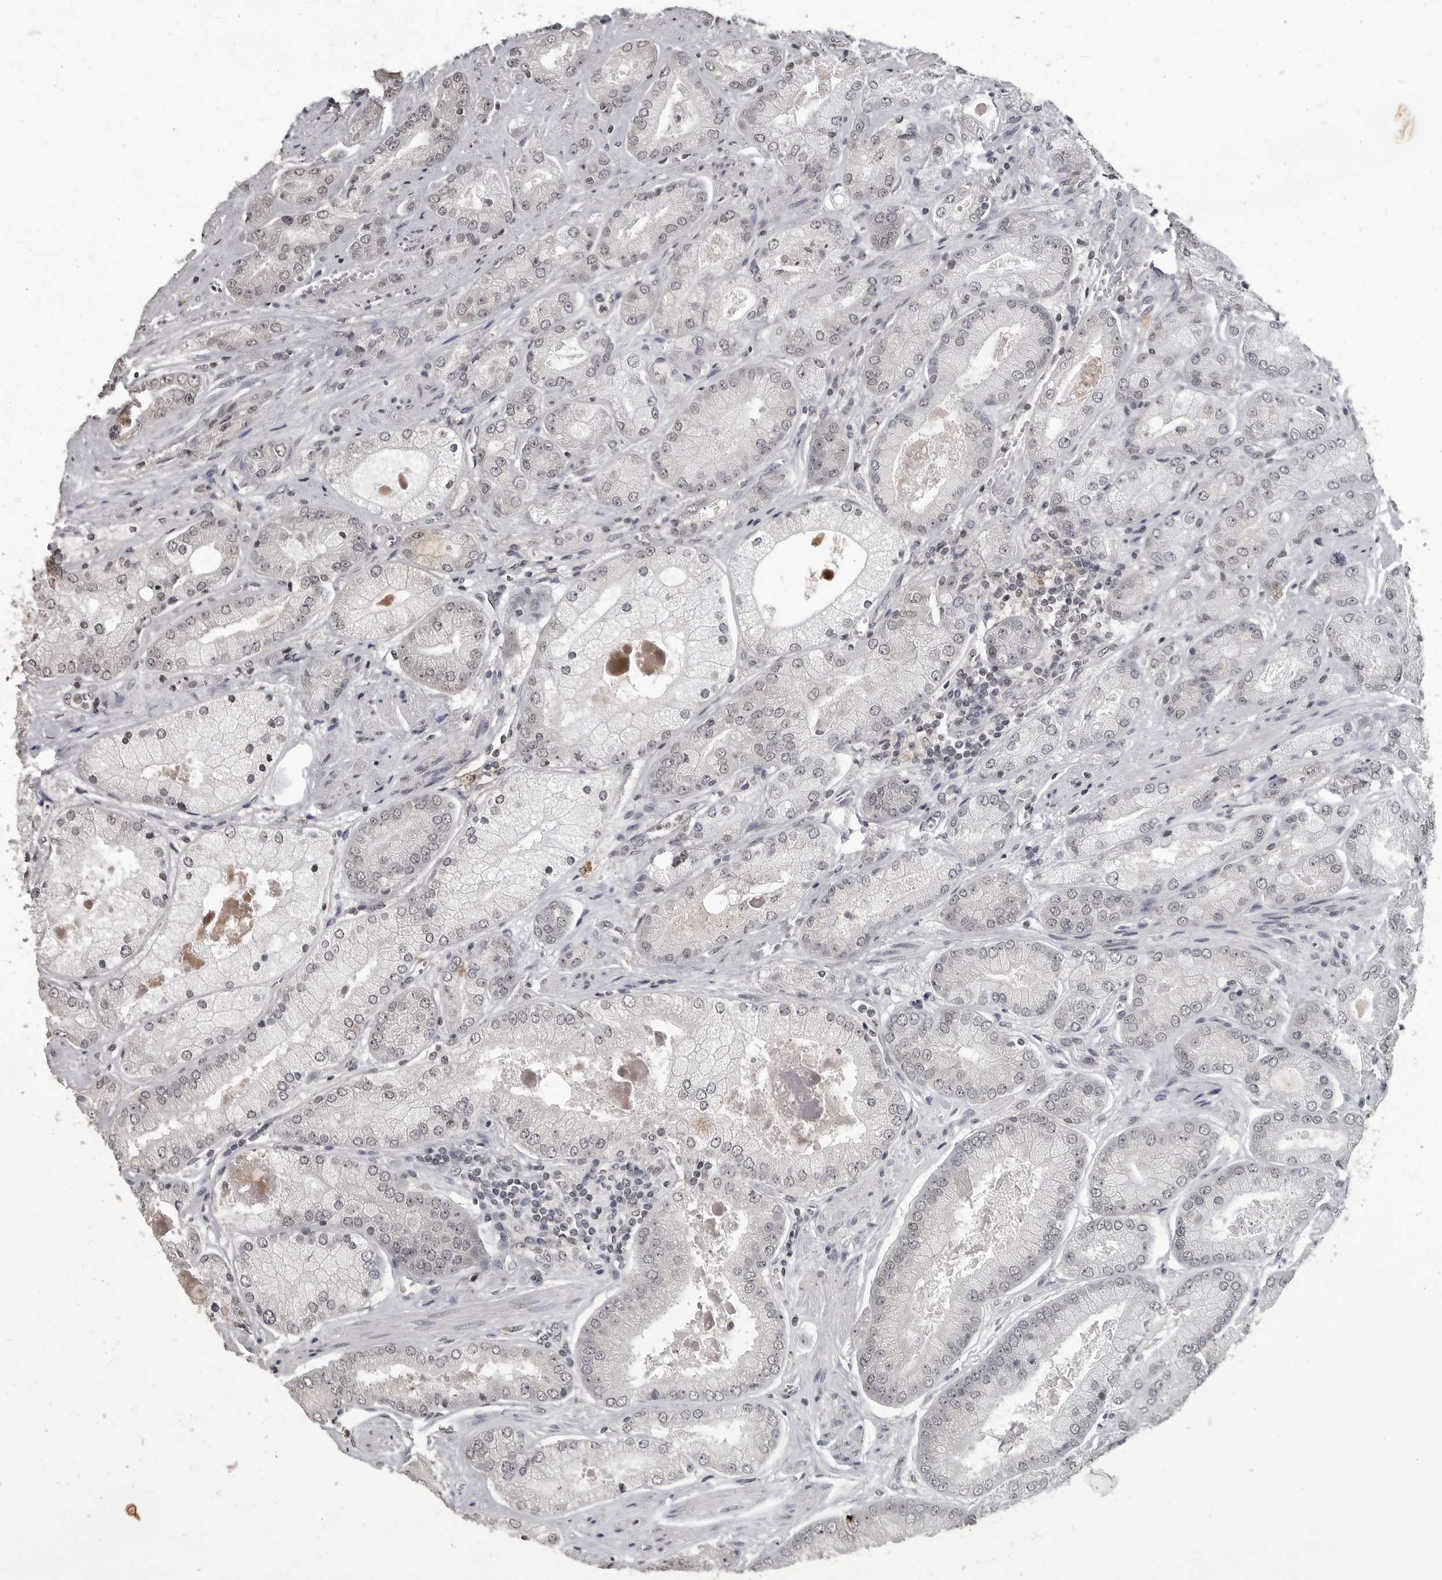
{"staining": {"intensity": "negative", "quantity": "none", "location": "none"}, "tissue": "prostate cancer", "cell_type": "Tumor cells", "image_type": "cancer", "snomed": [{"axis": "morphology", "description": "Adenocarcinoma, High grade"}, {"axis": "topography", "description": "Prostate"}], "caption": "High-grade adenocarcinoma (prostate) was stained to show a protein in brown. There is no significant expression in tumor cells. (DAB immunohistochemistry with hematoxylin counter stain).", "gene": "DDX54", "patient": {"sex": "male", "age": 58}}